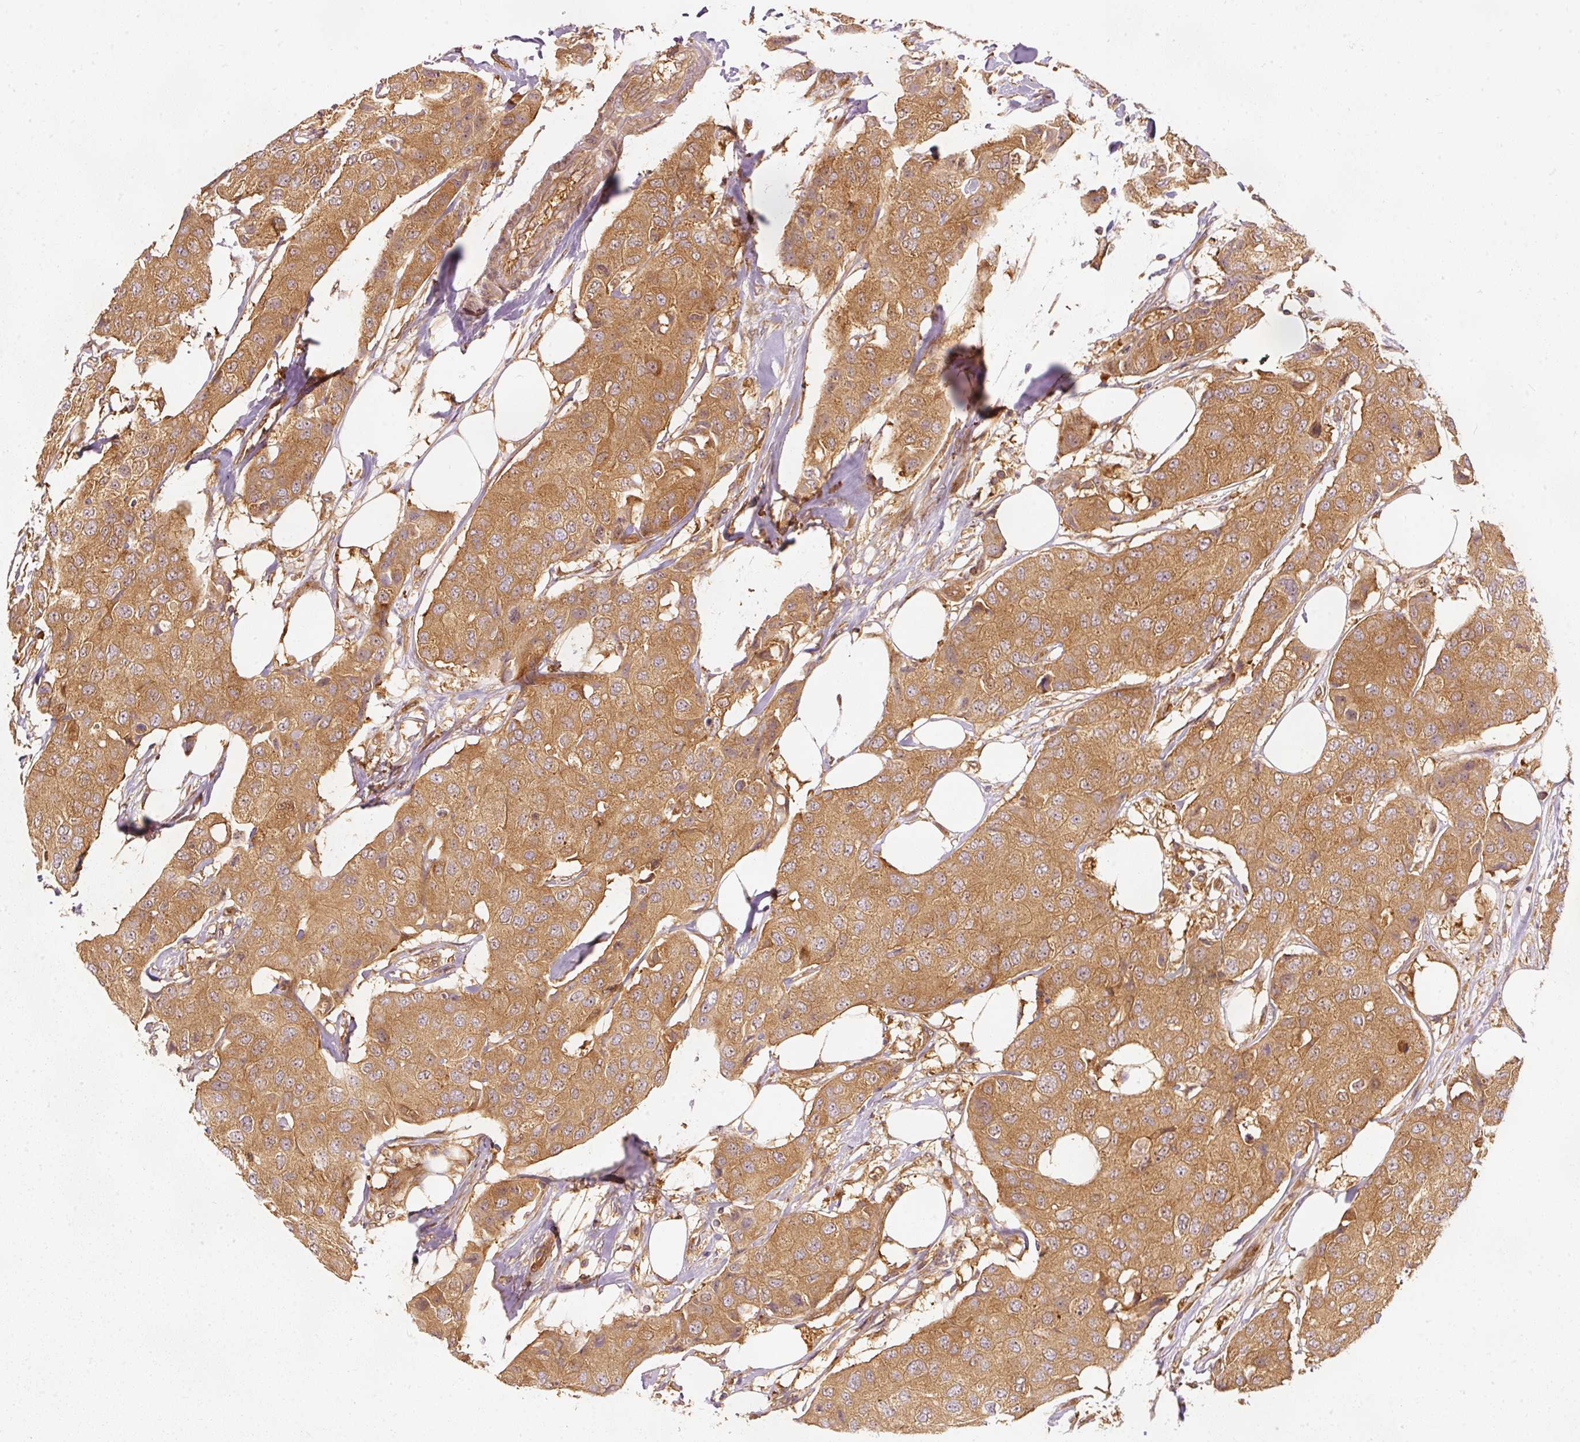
{"staining": {"intensity": "moderate", "quantity": ">75%", "location": "cytoplasmic/membranous"}, "tissue": "breast cancer", "cell_type": "Tumor cells", "image_type": "cancer", "snomed": [{"axis": "morphology", "description": "Duct carcinoma"}, {"axis": "topography", "description": "Breast"}], "caption": "Human breast infiltrating ductal carcinoma stained with a protein marker demonstrates moderate staining in tumor cells.", "gene": "EIF3B", "patient": {"sex": "female", "age": 80}}